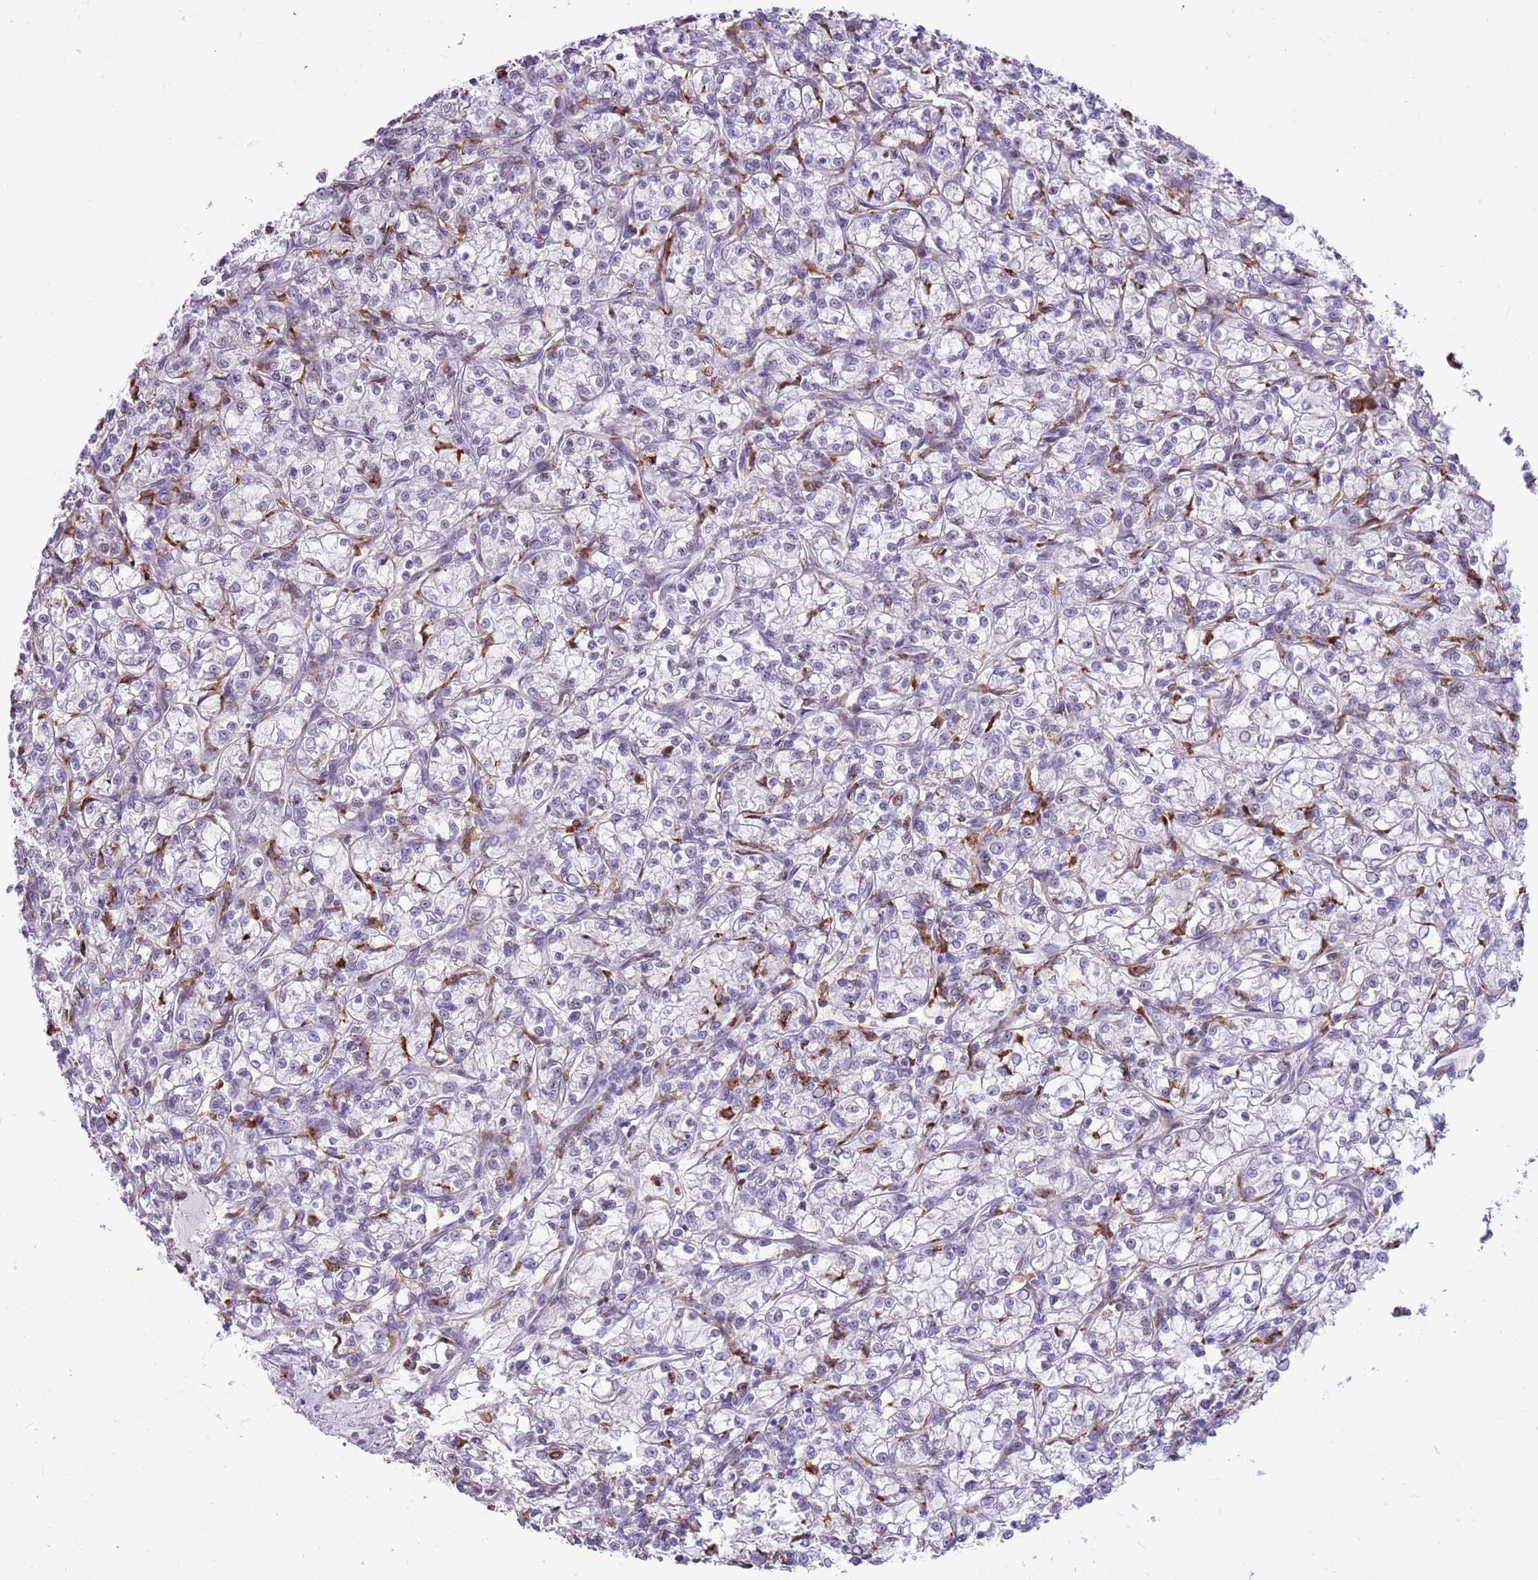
{"staining": {"intensity": "negative", "quantity": "none", "location": "none"}, "tissue": "renal cancer", "cell_type": "Tumor cells", "image_type": "cancer", "snomed": [{"axis": "morphology", "description": "Adenocarcinoma, NOS"}, {"axis": "topography", "description": "Kidney"}], "caption": "Tumor cells show no significant protein expression in renal cancer.", "gene": "DHX32", "patient": {"sex": "female", "age": 59}}